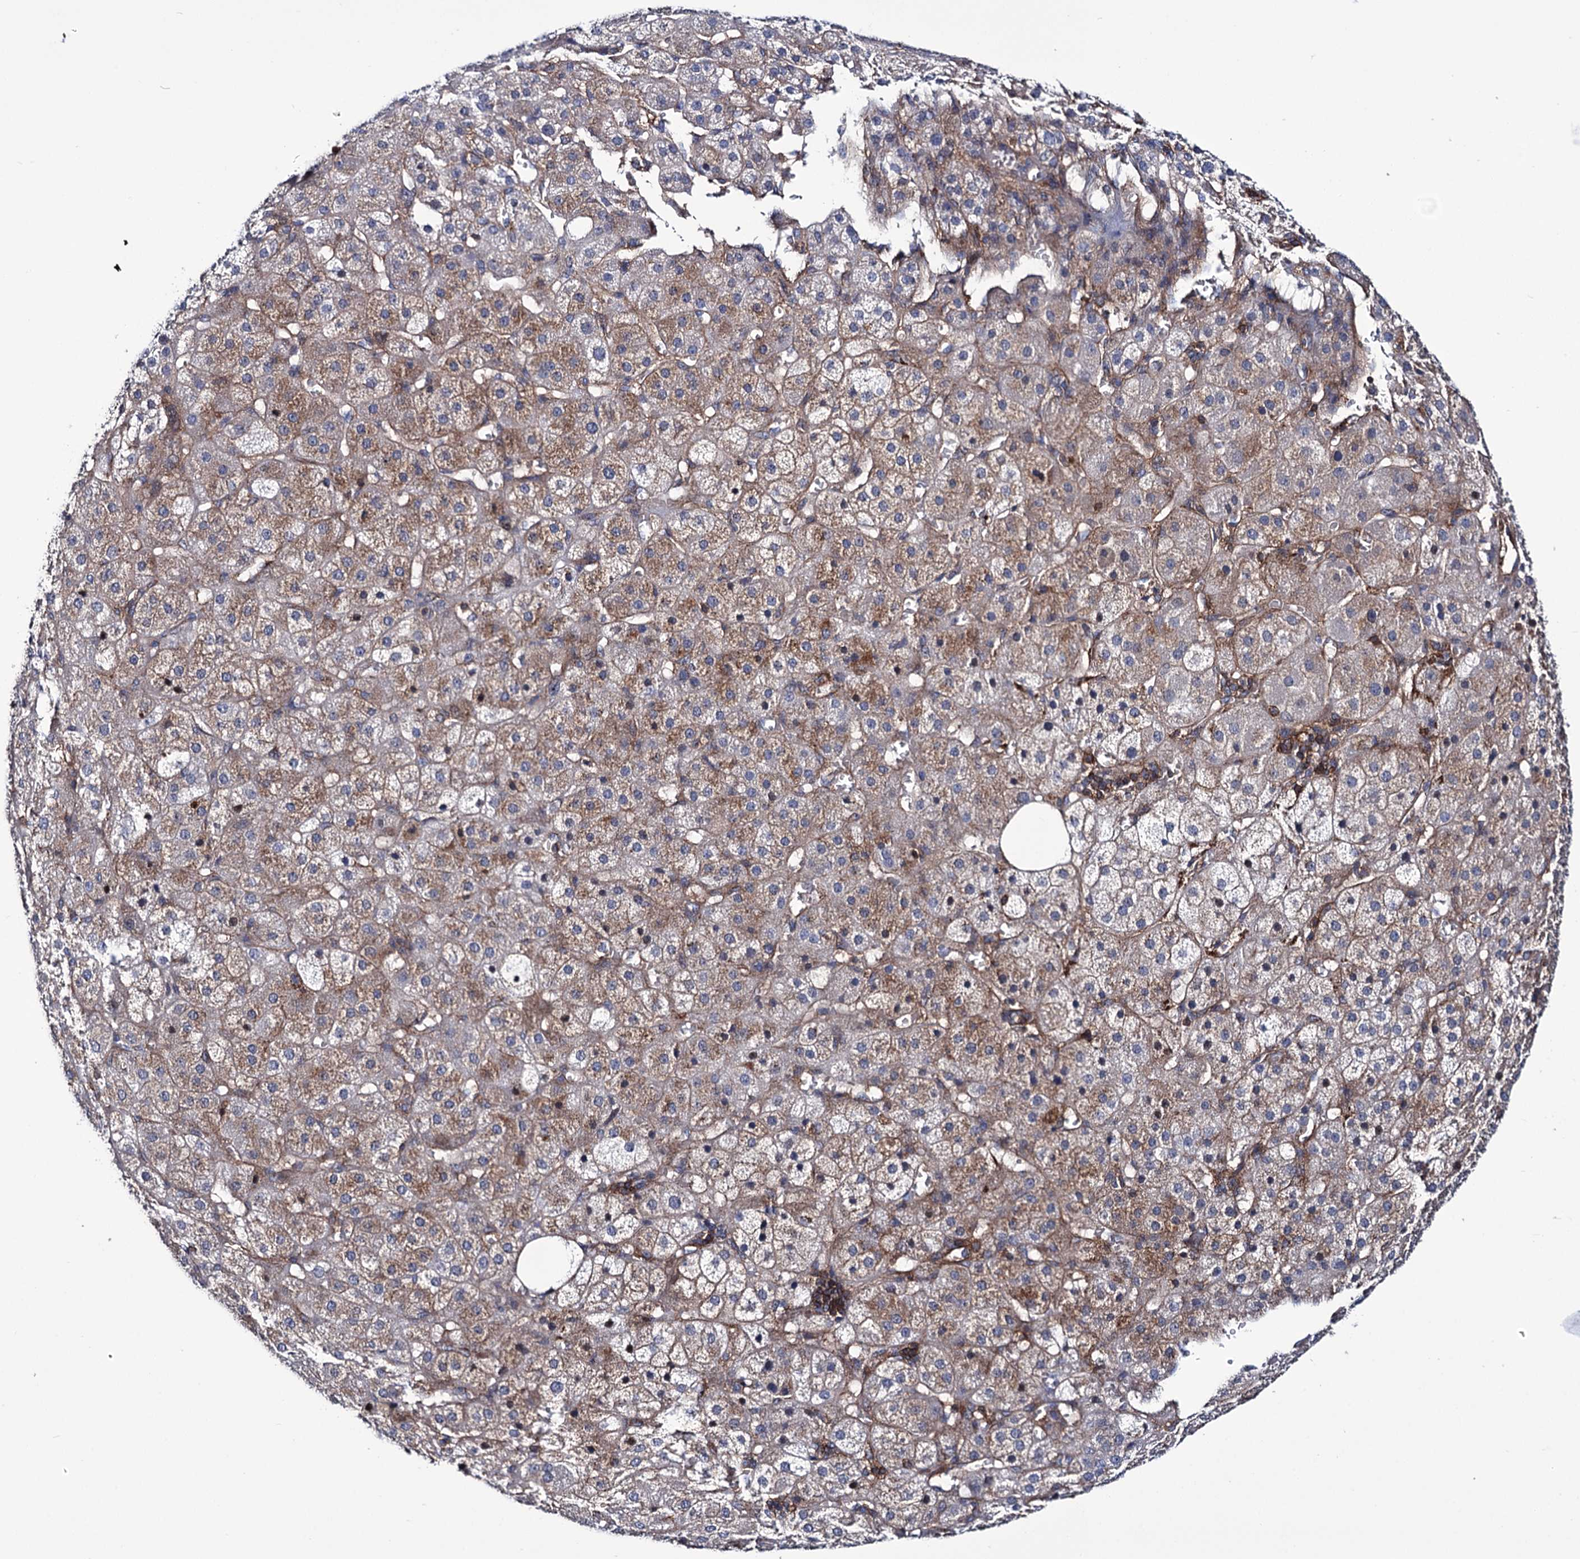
{"staining": {"intensity": "moderate", "quantity": "25%-75%", "location": "cytoplasmic/membranous"}, "tissue": "adrenal gland", "cell_type": "Glandular cells", "image_type": "normal", "snomed": [{"axis": "morphology", "description": "Normal tissue, NOS"}, {"axis": "topography", "description": "Adrenal gland"}], "caption": "IHC (DAB (3,3'-diaminobenzidine)) staining of unremarkable human adrenal gland demonstrates moderate cytoplasmic/membranous protein positivity in about 25%-75% of glandular cells. Using DAB (brown) and hematoxylin (blue) stains, captured at high magnification using brightfield microscopy.", "gene": "DEF6", "patient": {"sex": "female", "age": 57}}